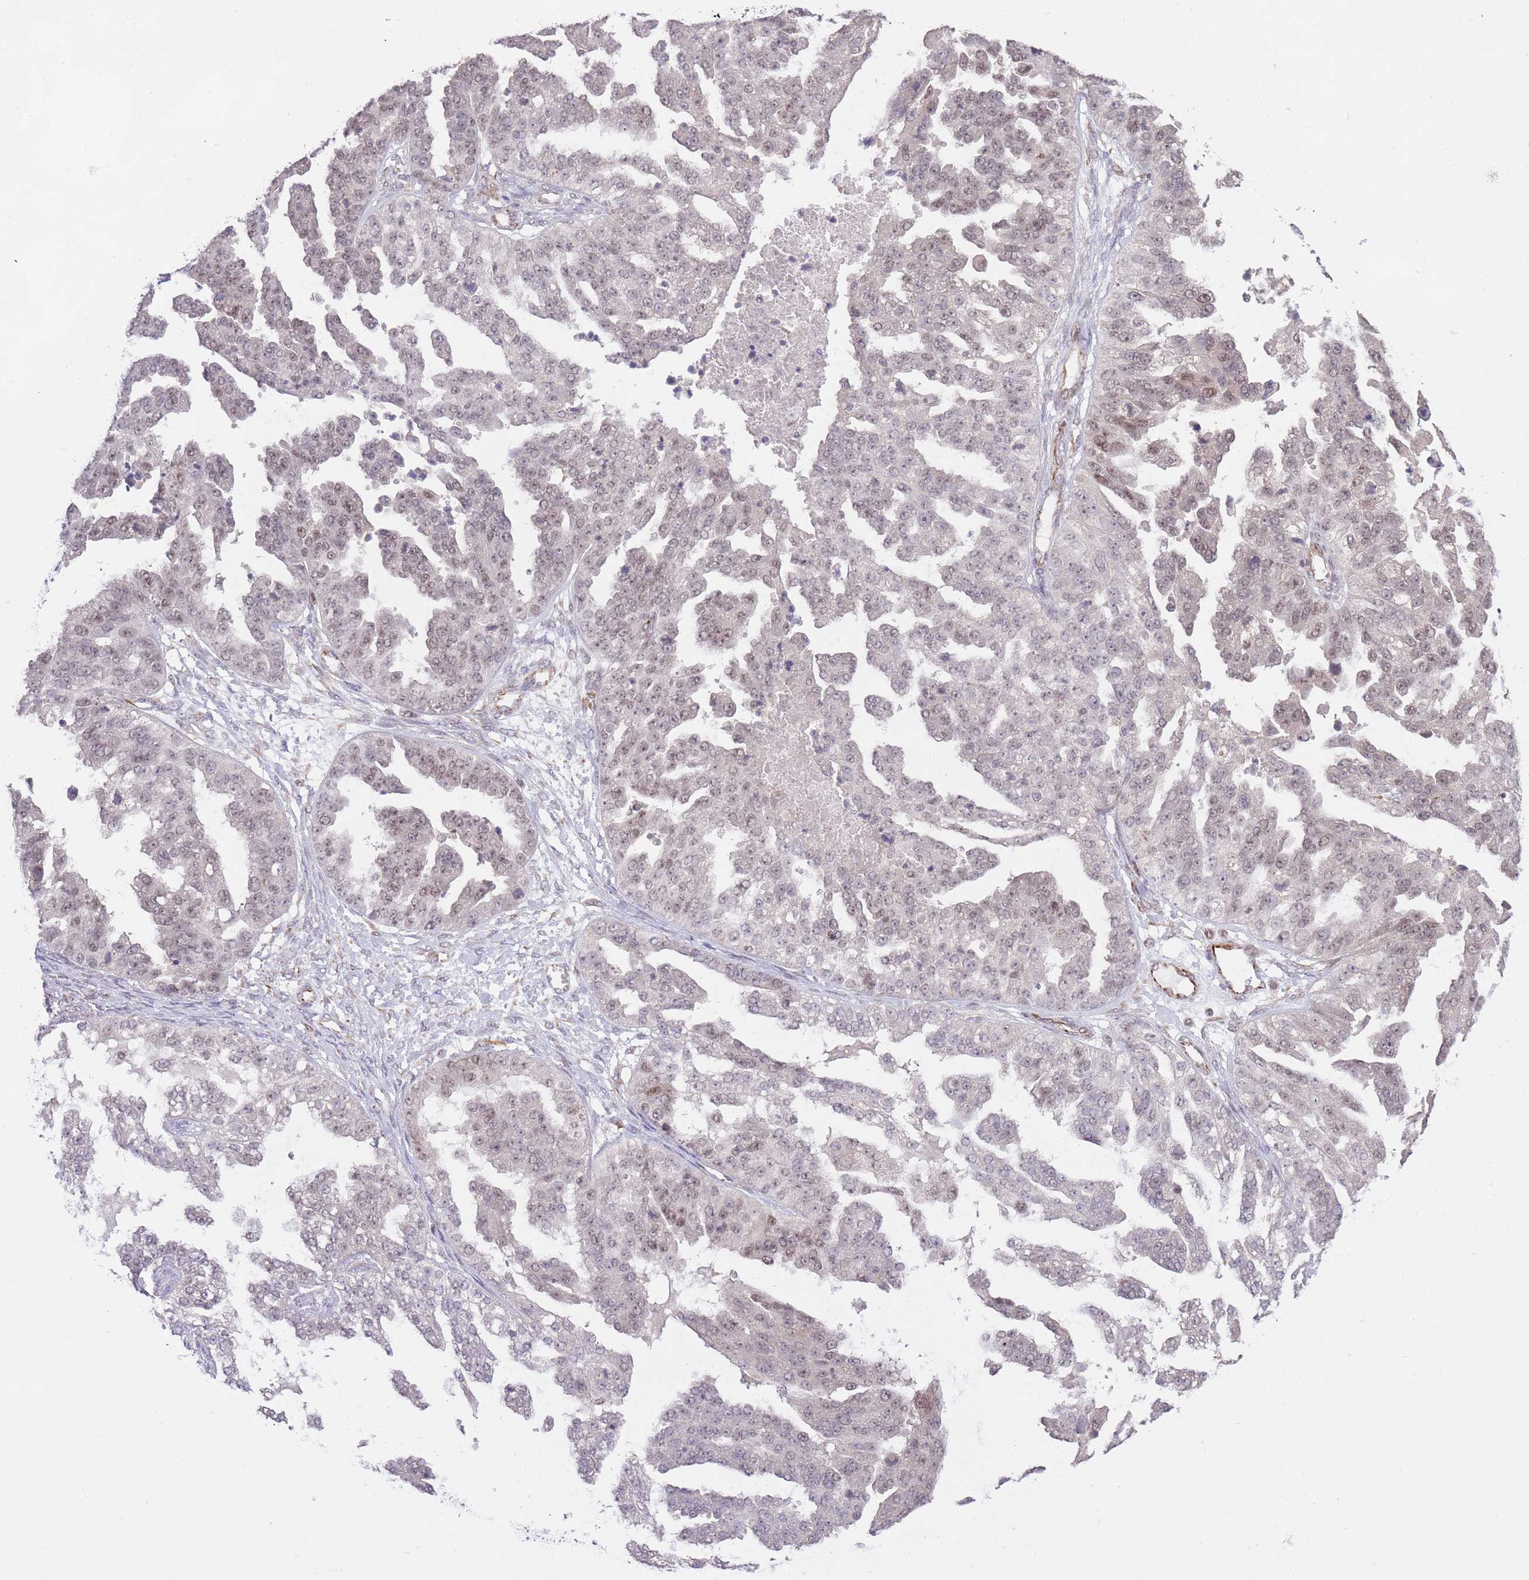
{"staining": {"intensity": "weak", "quantity": ">75%", "location": "nuclear"}, "tissue": "ovarian cancer", "cell_type": "Tumor cells", "image_type": "cancer", "snomed": [{"axis": "morphology", "description": "Cystadenocarcinoma, serous, NOS"}, {"axis": "topography", "description": "Ovary"}], "caption": "Immunohistochemistry staining of serous cystadenocarcinoma (ovarian), which exhibits low levels of weak nuclear staining in about >75% of tumor cells indicating weak nuclear protein expression. The staining was performed using DAB (3,3'-diaminobenzidine) (brown) for protein detection and nuclei were counterstained in hematoxylin (blue).", "gene": "ELL", "patient": {"sex": "female", "age": 58}}